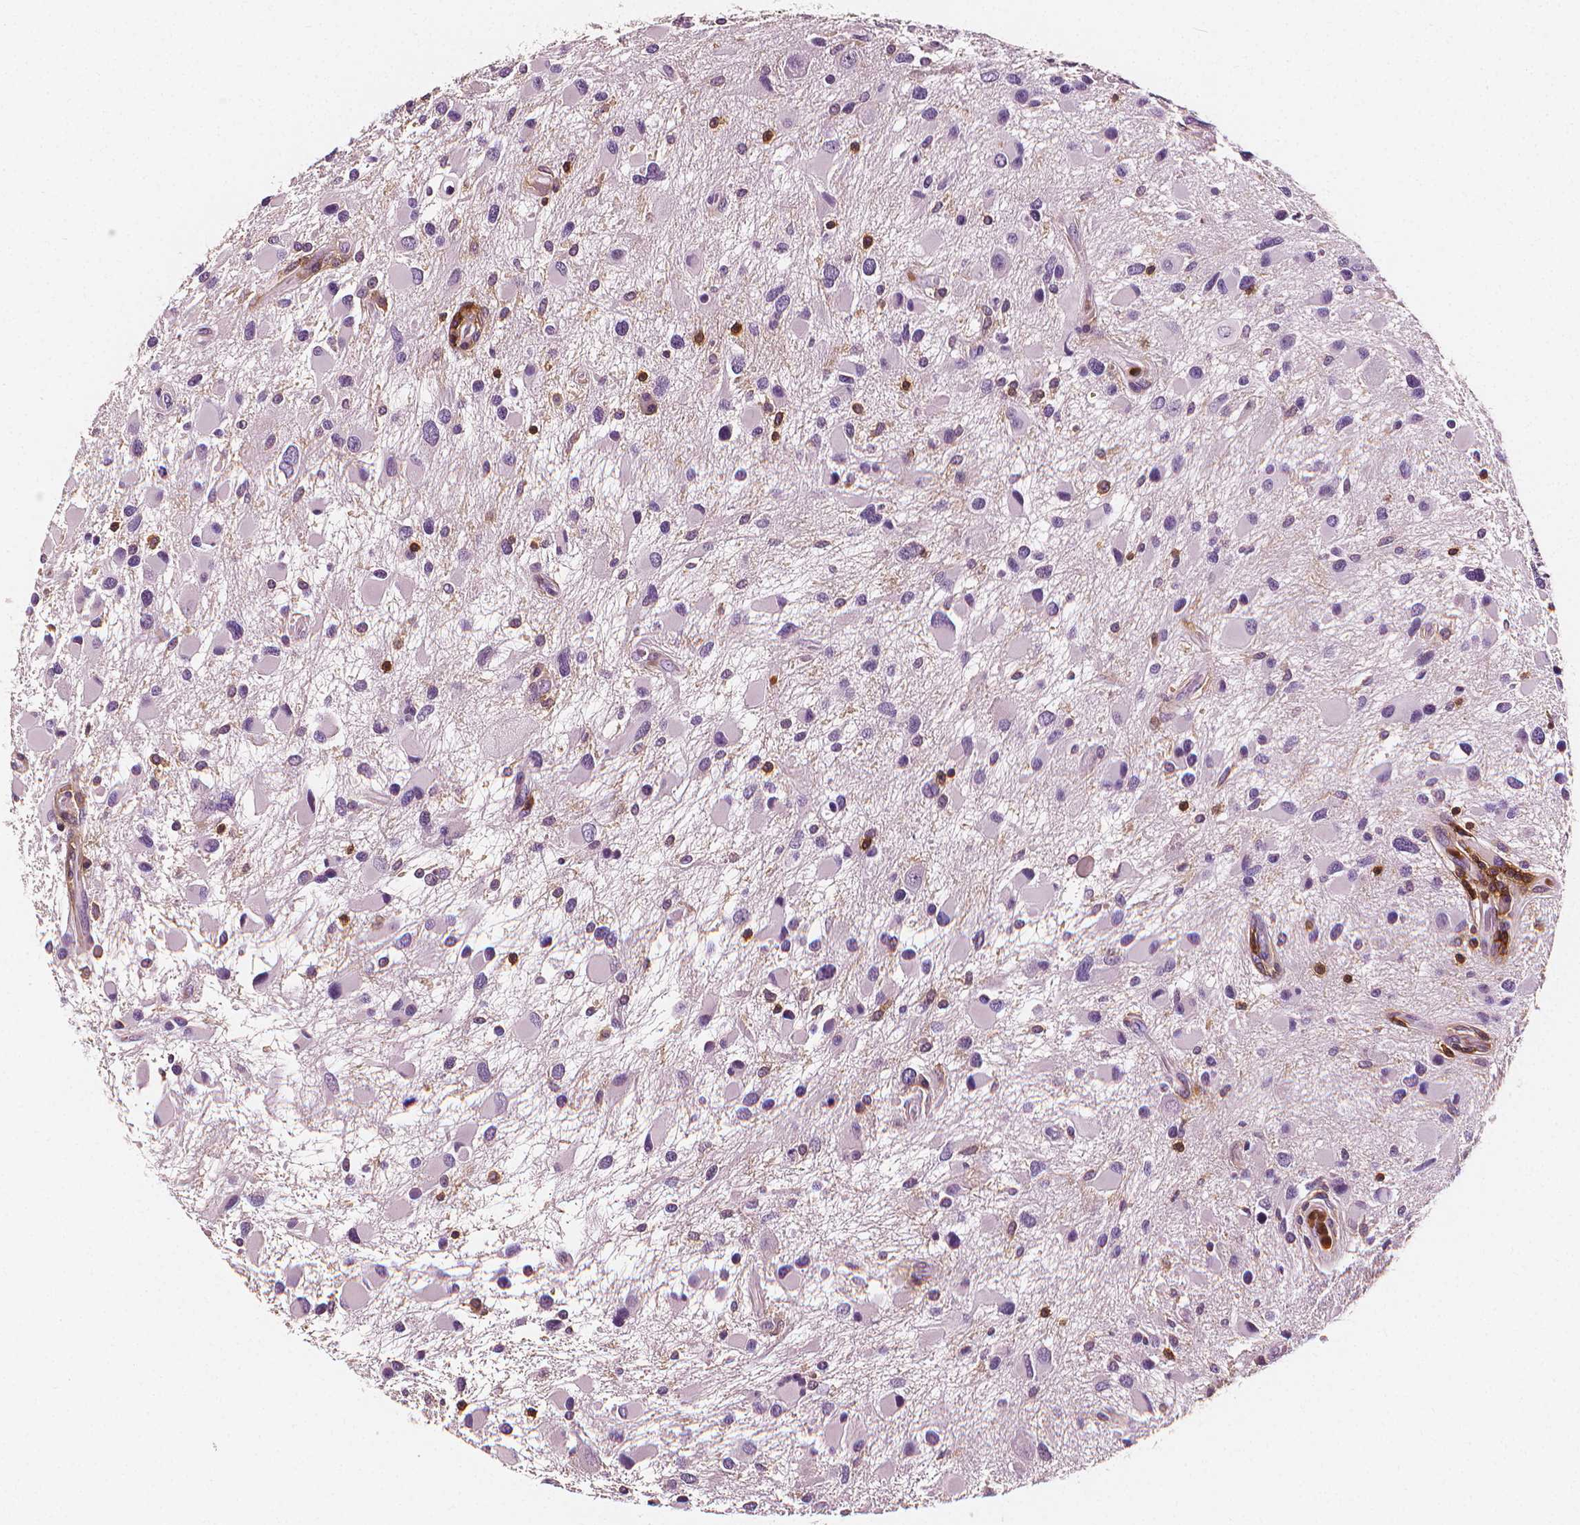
{"staining": {"intensity": "negative", "quantity": "none", "location": "none"}, "tissue": "glioma", "cell_type": "Tumor cells", "image_type": "cancer", "snomed": [{"axis": "morphology", "description": "Glioma, malignant, Low grade"}, {"axis": "topography", "description": "Brain"}], "caption": "Immunohistochemical staining of low-grade glioma (malignant) demonstrates no significant staining in tumor cells.", "gene": "PTPRC", "patient": {"sex": "female", "age": 32}}